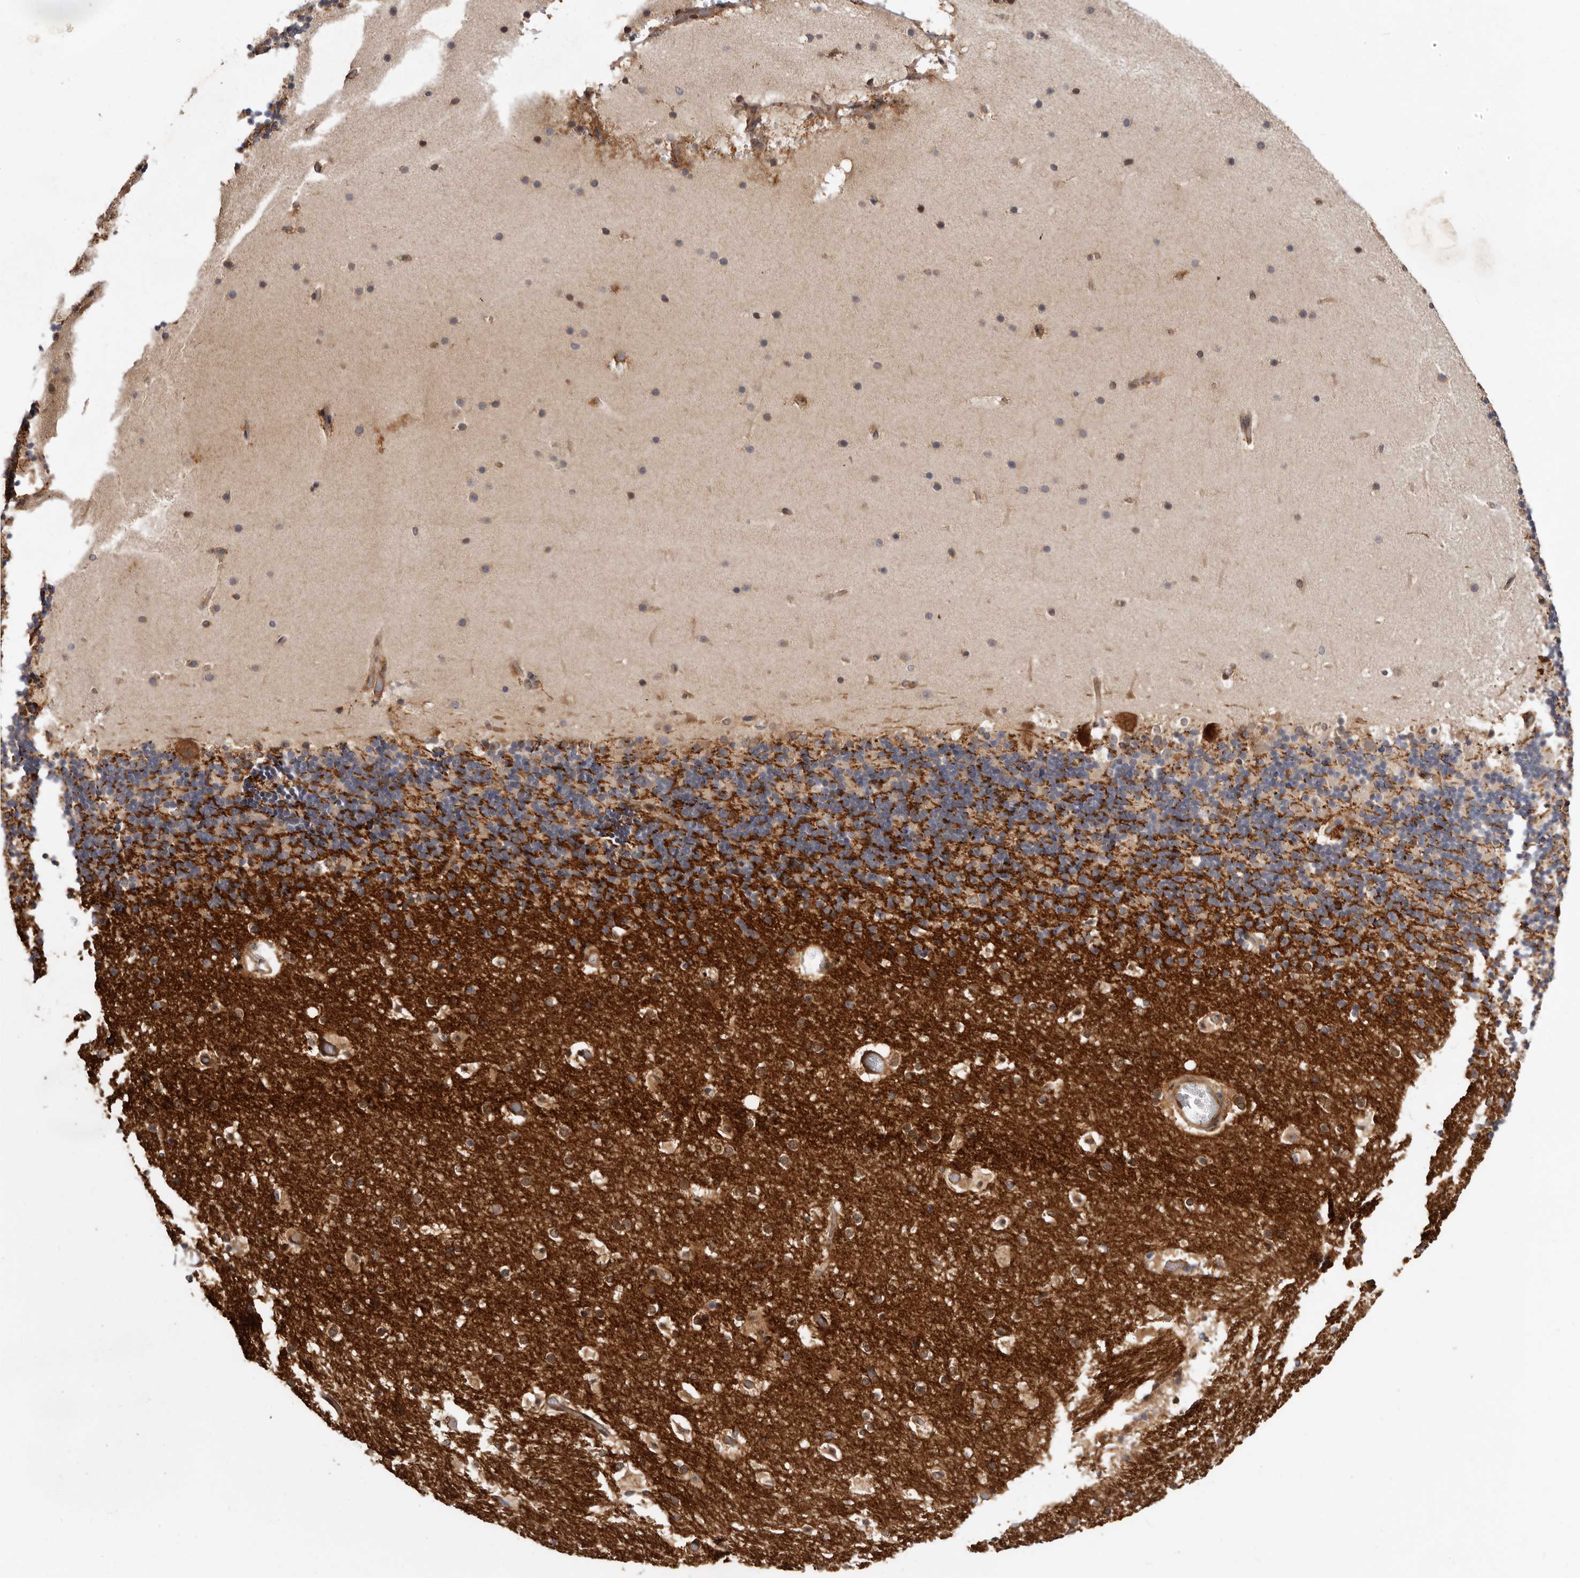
{"staining": {"intensity": "negative", "quantity": "none", "location": "none"}, "tissue": "cerebellum", "cell_type": "Cells in granular layer", "image_type": "normal", "snomed": [{"axis": "morphology", "description": "Normal tissue, NOS"}, {"axis": "topography", "description": "Cerebellum"}], "caption": "An immunohistochemistry histopathology image of unremarkable cerebellum is shown. There is no staining in cells in granular layer of cerebellum.", "gene": "SBDS", "patient": {"sex": "male", "age": 57}}